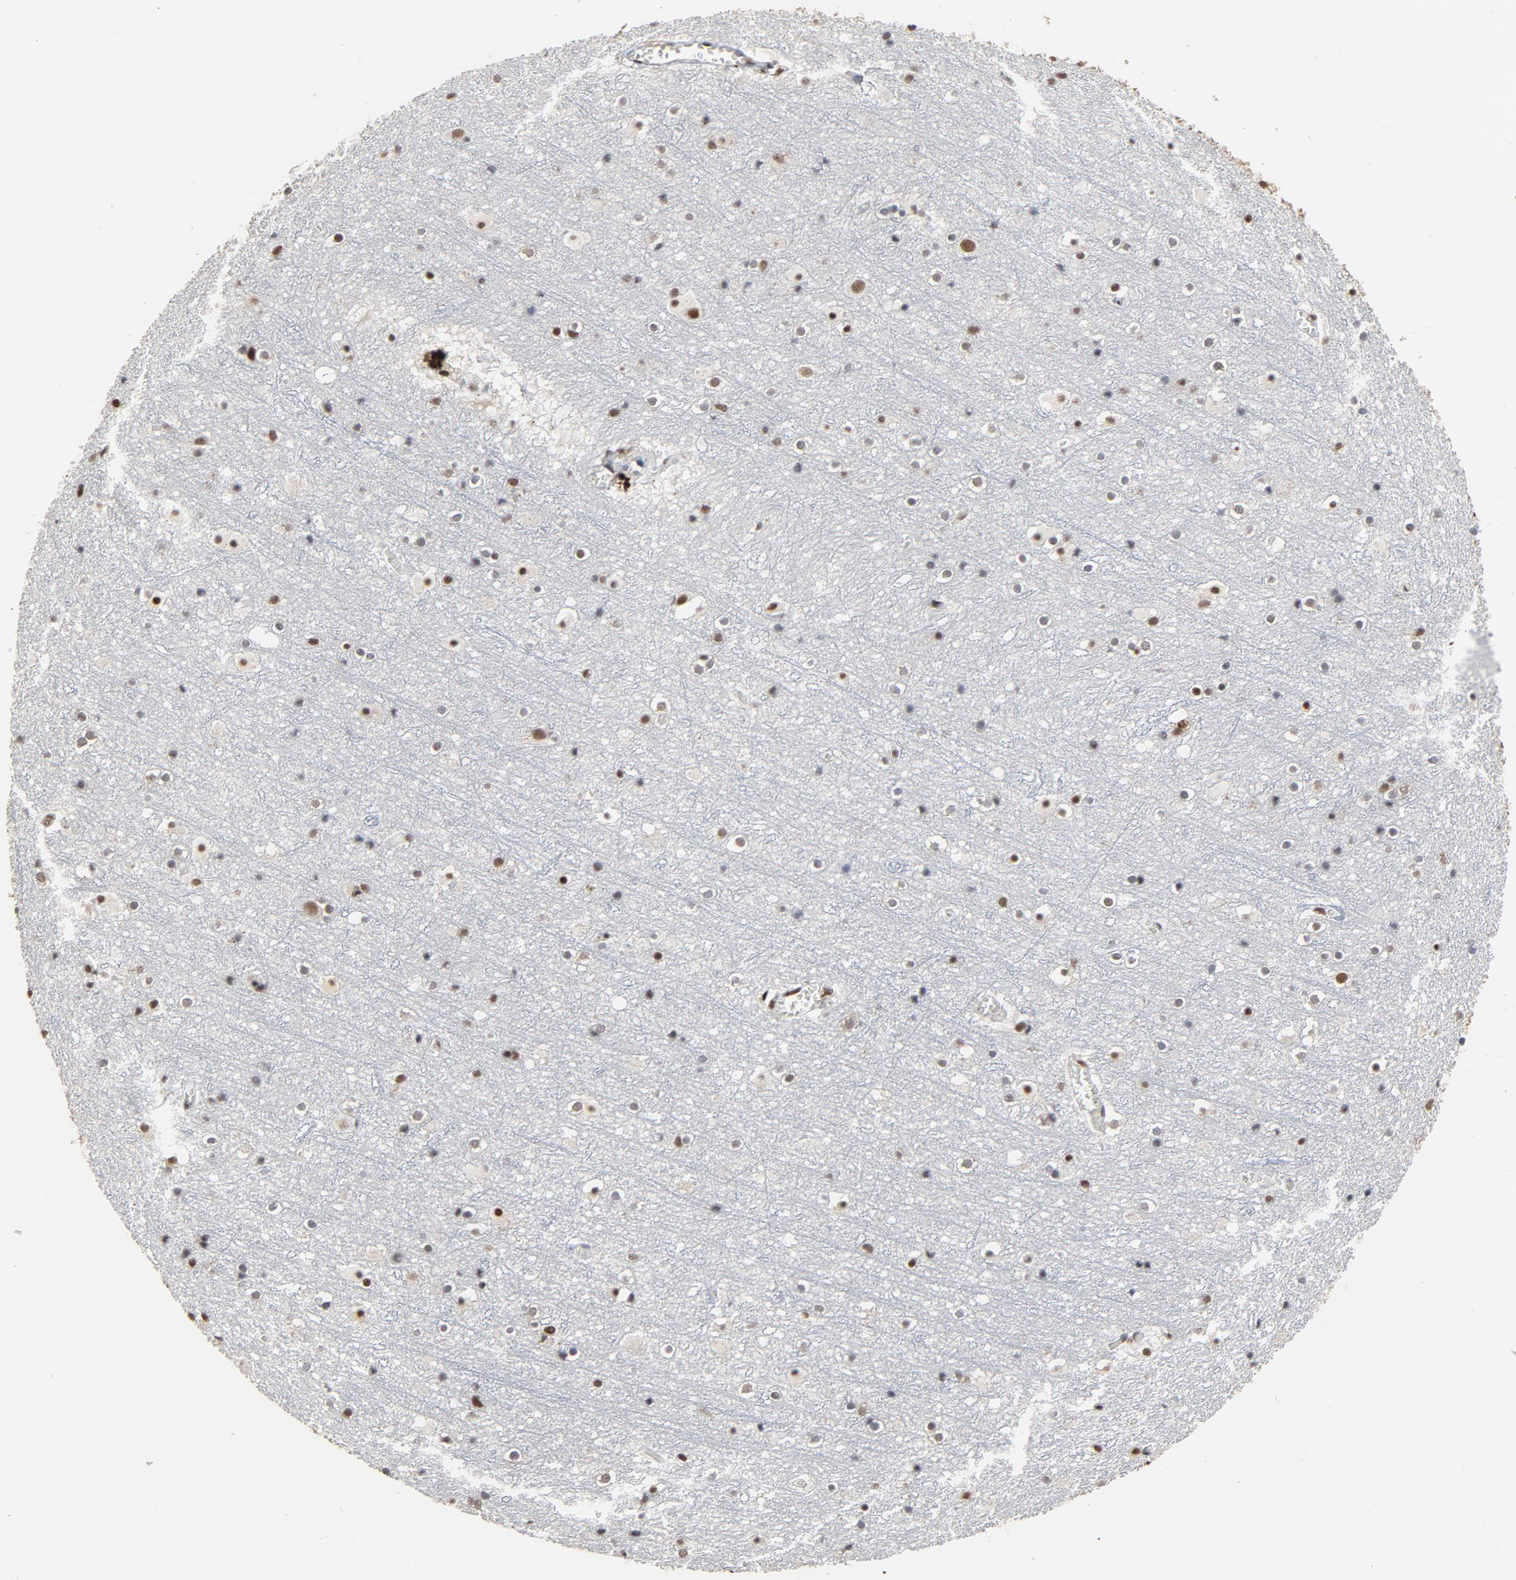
{"staining": {"intensity": "moderate", "quantity": ">75%", "location": "nuclear"}, "tissue": "cerebral cortex", "cell_type": "Endothelial cells", "image_type": "normal", "snomed": [{"axis": "morphology", "description": "Normal tissue, NOS"}, {"axis": "topography", "description": "Cerebral cortex"}], "caption": "DAB immunohistochemical staining of normal cerebral cortex shows moderate nuclear protein expression in about >75% of endothelial cells.", "gene": "MRE11", "patient": {"sex": "male", "age": 45}}